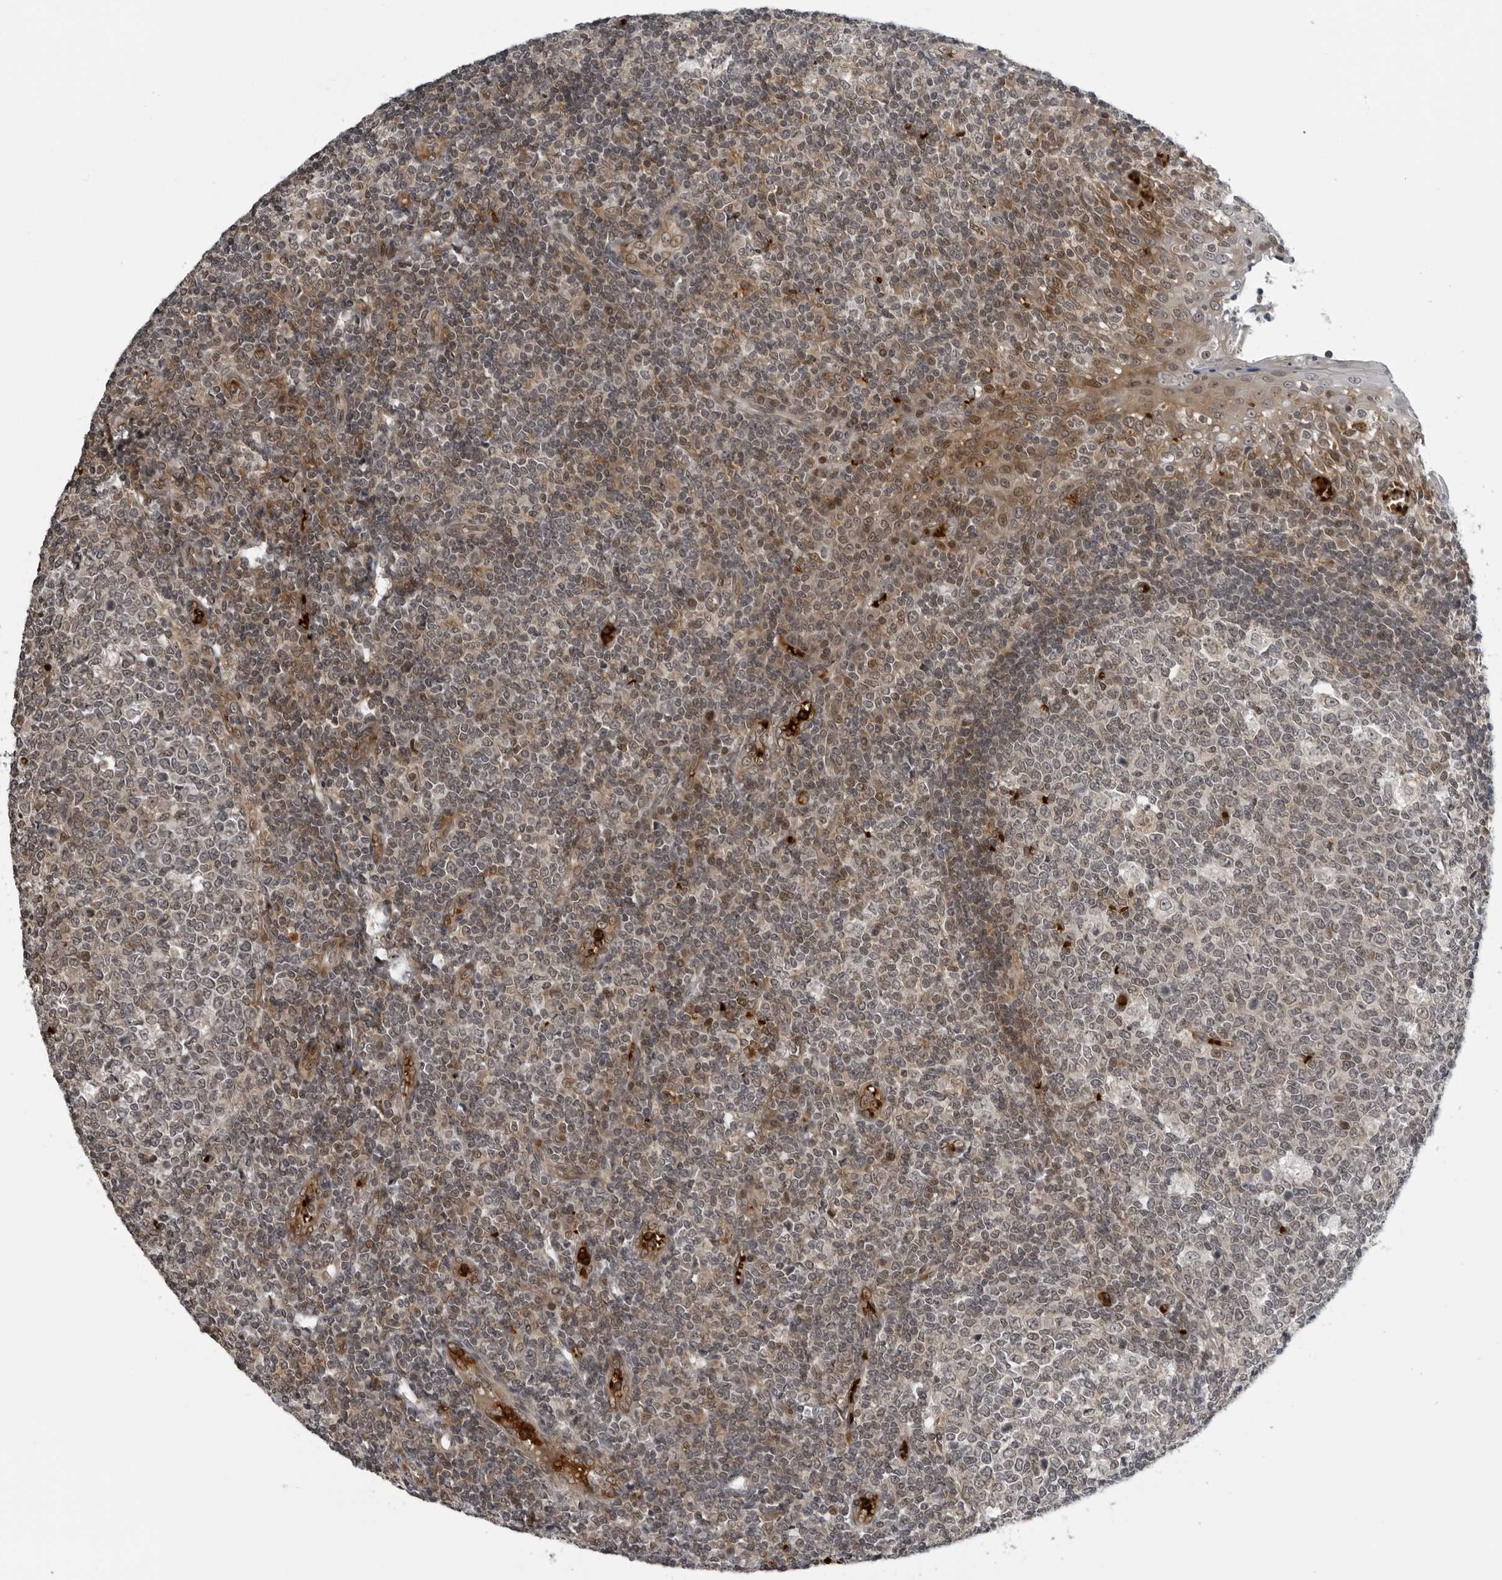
{"staining": {"intensity": "moderate", "quantity": "<25%", "location": "cytoplasmic/membranous"}, "tissue": "tonsil", "cell_type": "Germinal center cells", "image_type": "normal", "snomed": [{"axis": "morphology", "description": "Normal tissue, NOS"}, {"axis": "topography", "description": "Tonsil"}], "caption": "Human tonsil stained for a protein (brown) reveals moderate cytoplasmic/membranous positive staining in about <25% of germinal center cells.", "gene": "THOP1", "patient": {"sex": "female", "age": 19}}